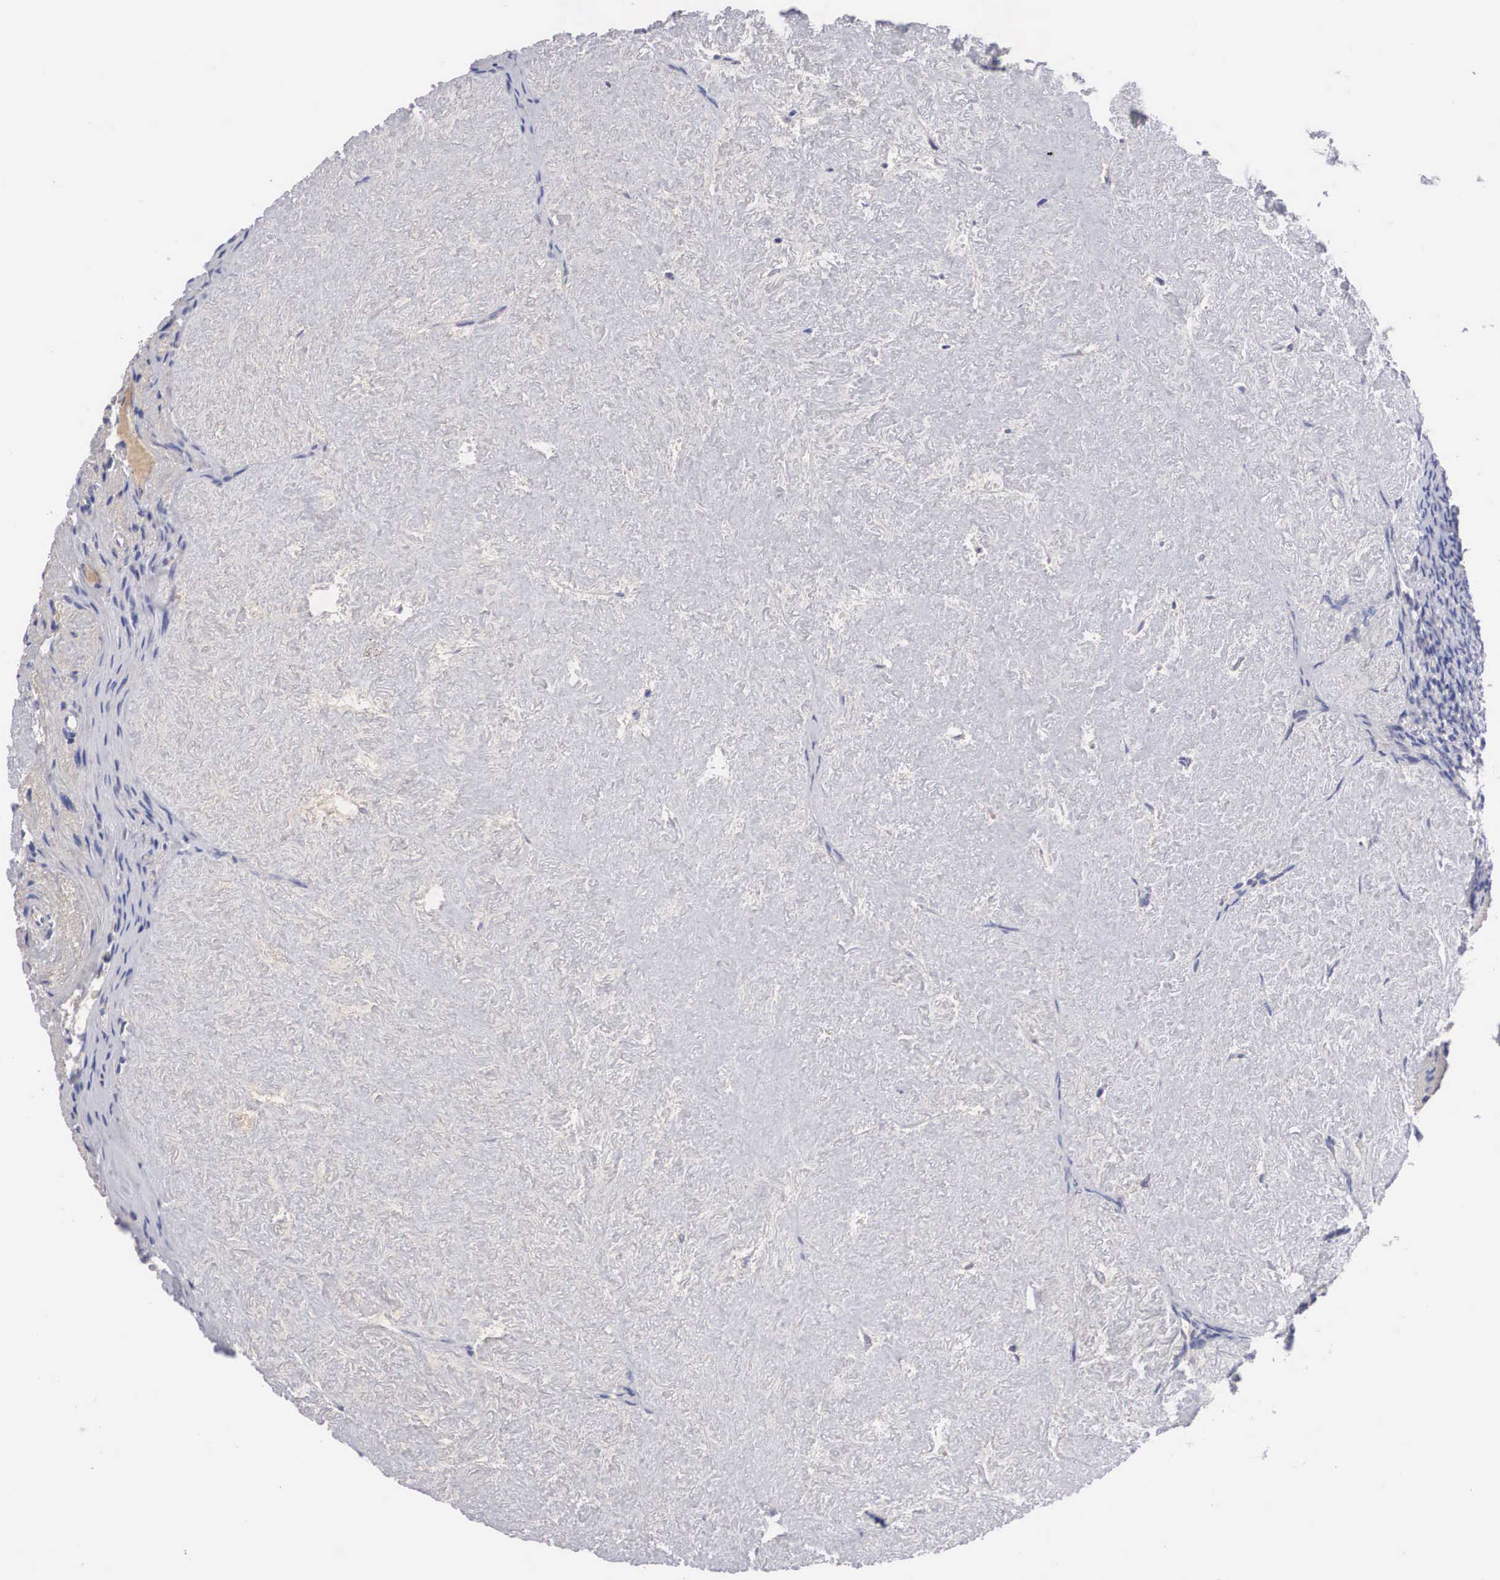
{"staining": {"intensity": "negative", "quantity": "none", "location": "none"}, "tissue": "ovary", "cell_type": "Ovarian stroma cells", "image_type": "normal", "snomed": [{"axis": "morphology", "description": "Normal tissue, NOS"}, {"axis": "topography", "description": "Ovary"}], "caption": "Immunohistochemical staining of normal human ovary reveals no significant expression in ovarian stroma cells.", "gene": "ABHD4", "patient": {"sex": "female", "age": 53}}